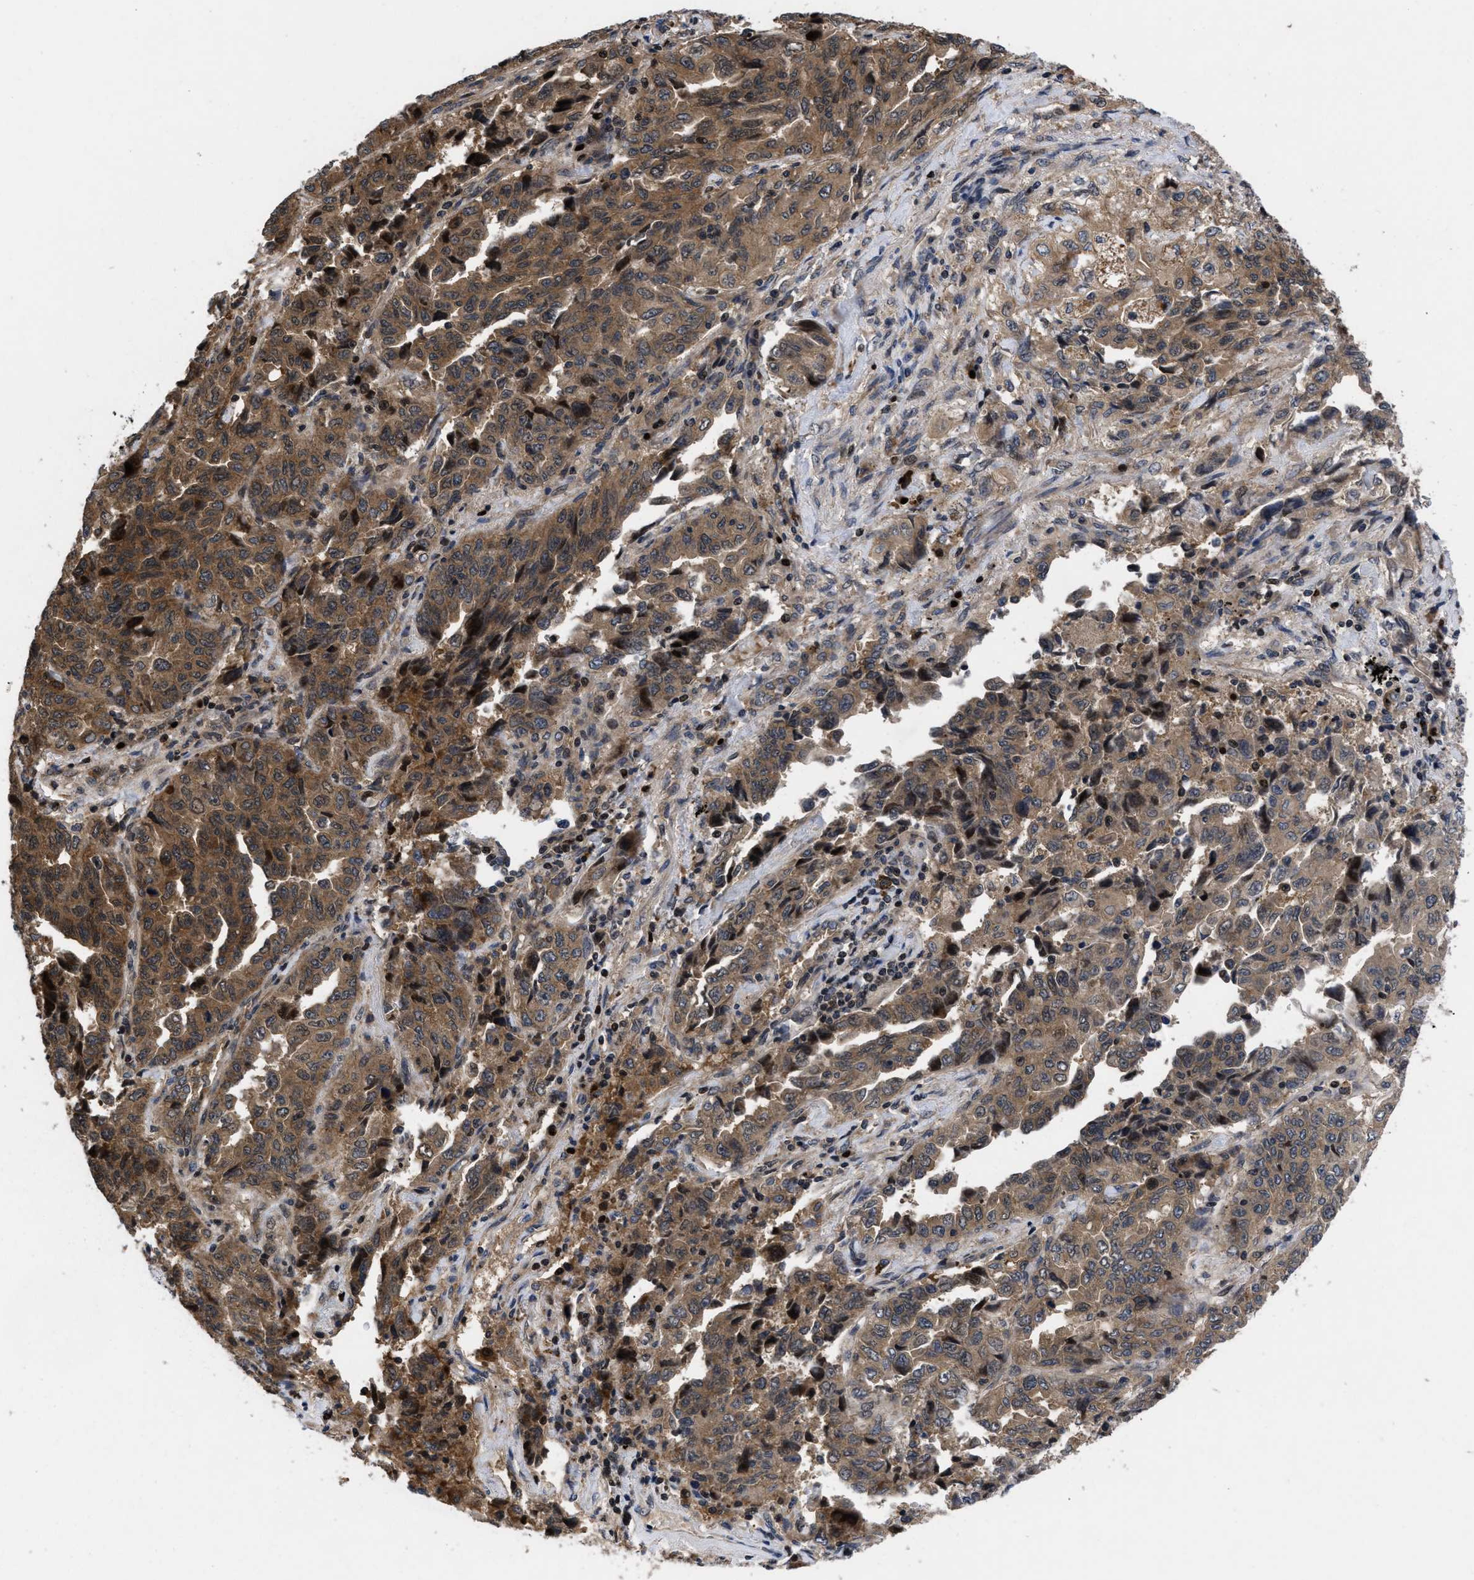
{"staining": {"intensity": "moderate", "quantity": ">75%", "location": "cytoplasmic/membranous"}, "tissue": "lung cancer", "cell_type": "Tumor cells", "image_type": "cancer", "snomed": [{"axis": "morphology", "description": "Adenocarcinoma, NOS"}, {"axis": "topography", "description": "Lung"}], "caption": "DAB (3,3'-diaminobenzidine) immunohistochemical staining of adenocarcinoma (lung) demonstrates moderate cytoplasmic/membranous protein expression in about >75% of tumor cells. (DAB IHC, brown staining for protein, blue staining for nuclei).", "gene": "FAM200A", "patient": {"sex": "female", "age": 51}}